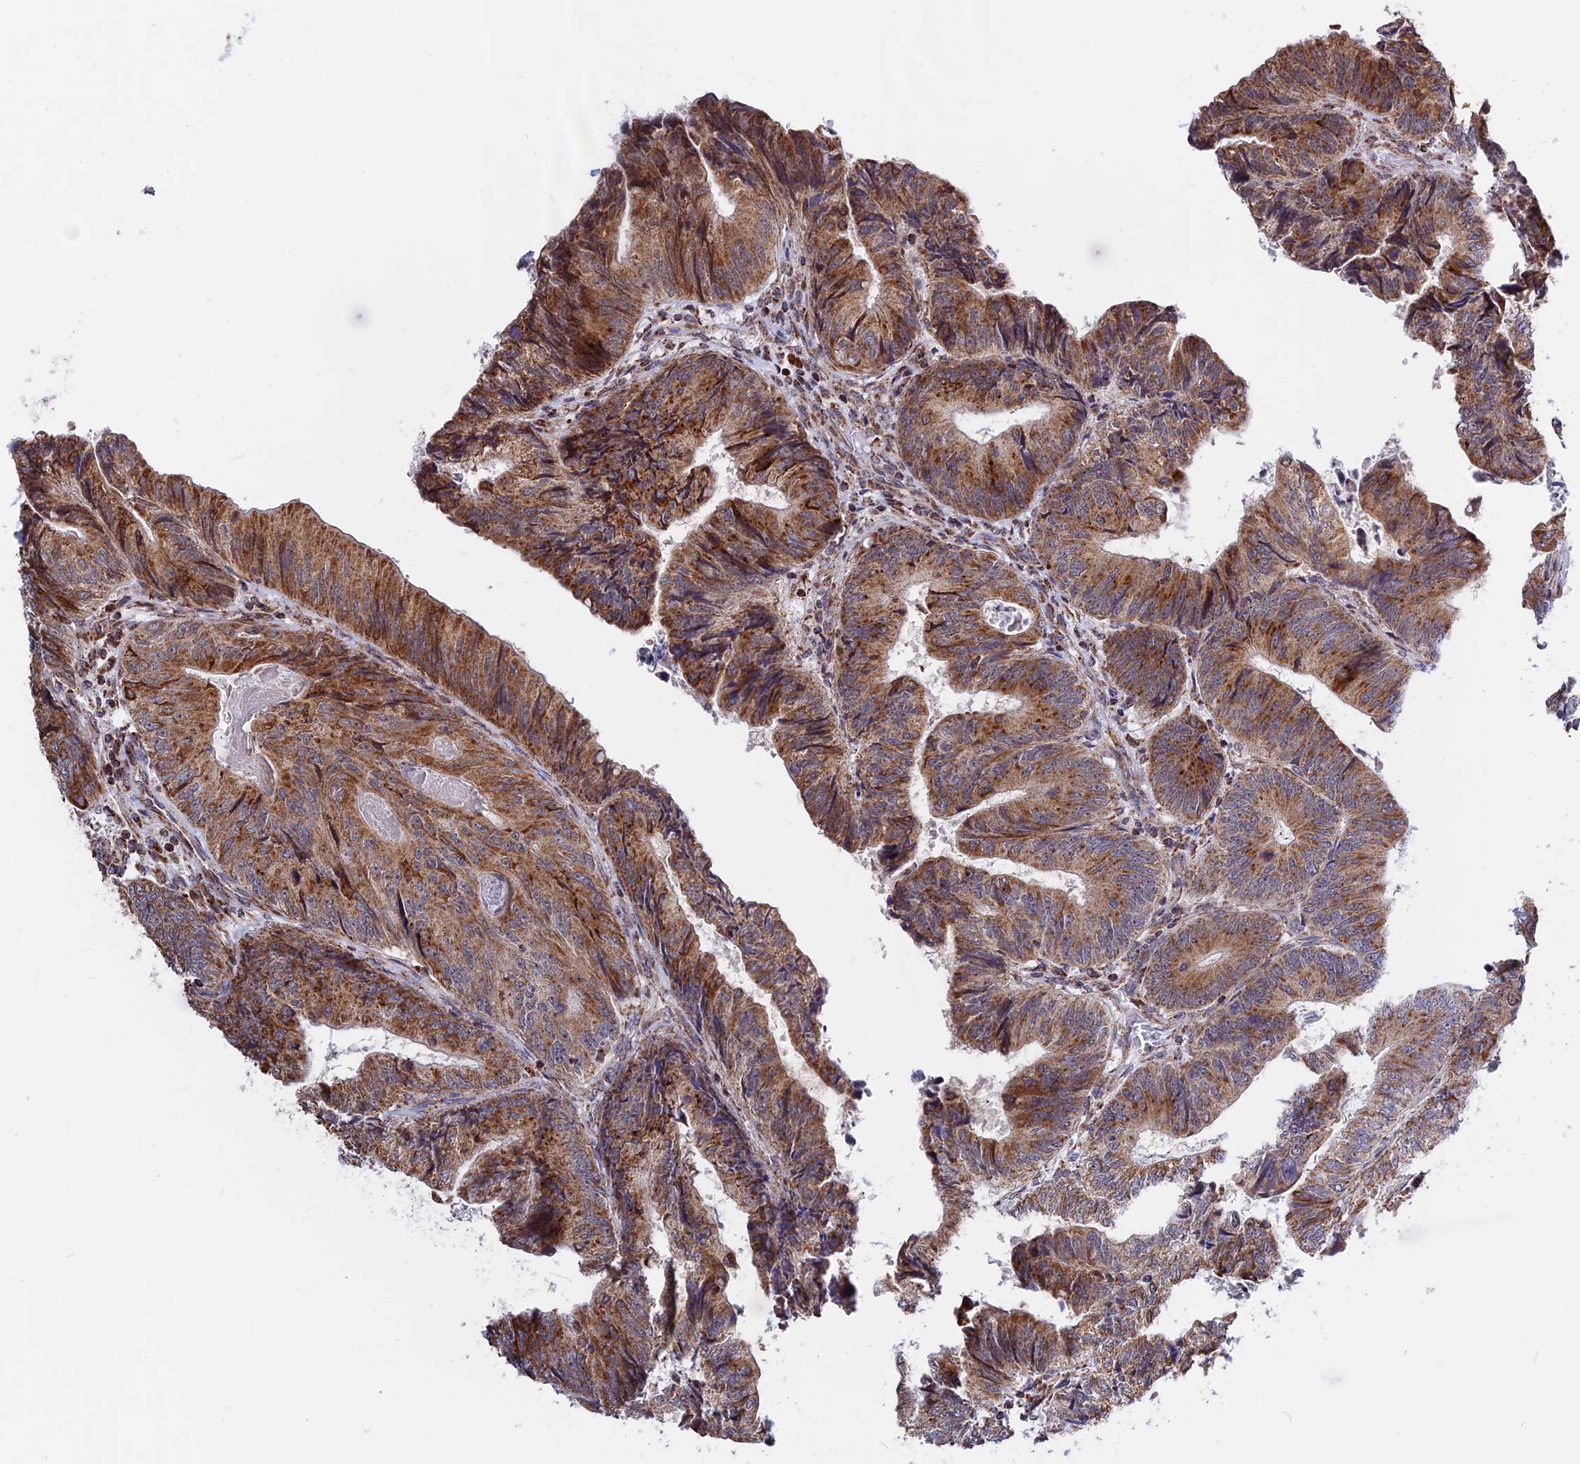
{"staining": {"intensity": "strong", "quantity": ">75%", "location": "cytoplasmic/membranous"}, "tissue": "colorectal cancer", "cell_type": "Tumor cells", "image_type": "cancer", "snomed": [{"axis": "morphology", "description": "Adenocarcinoma, NOS"}, {"axis": "topography", "description": "Colon"}], "caption": "Immunohistochemistry (IHC) staining of colorectal cancer, which demonstrates high levels of strong cytoplasmic/membranous positivity in approximately >75% of tumor cells indicating strong cytoplasmic/membranous protein positivity. The staining was performed using DAB (3,3'-diaminobenzidine) (brown) for protein detection and nuclei were counterstained in hematoxylin (blue).", "gene": "FAM174C", "patient": {"sex": "female", "age": 67}}